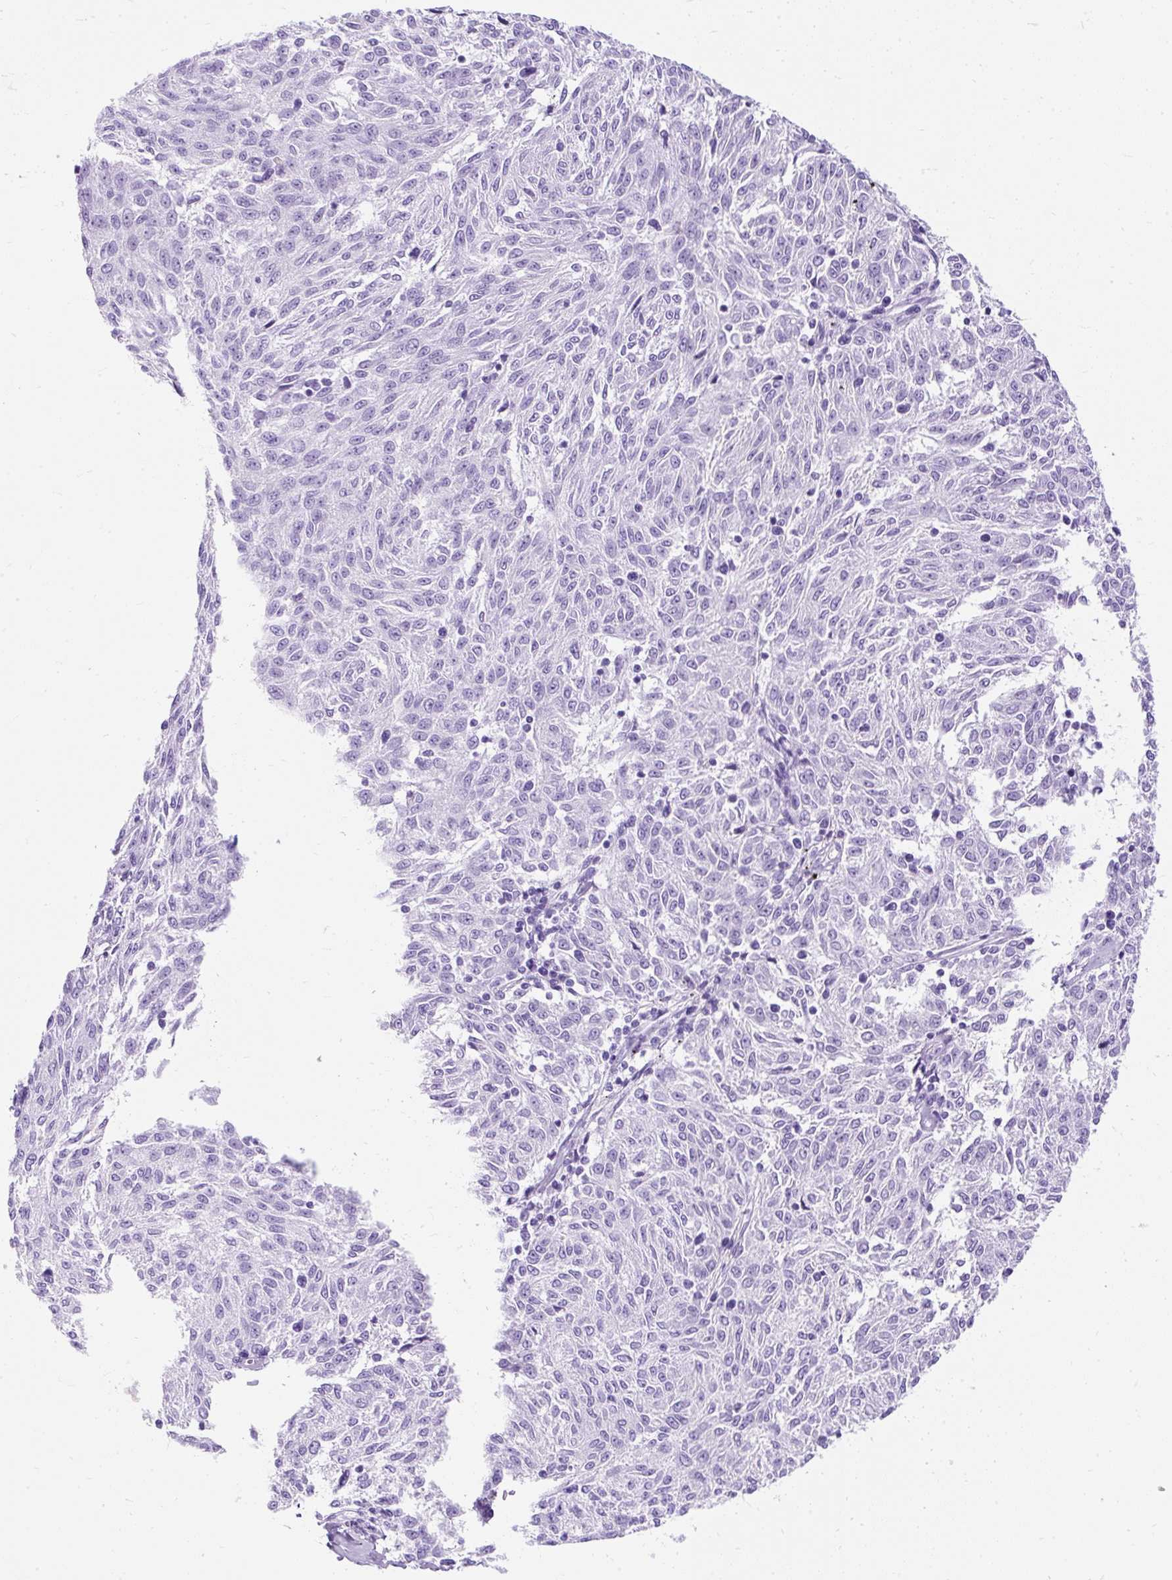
{"staining": {"intensity": "negative", "quantity": "none", "location": "none"}, "tissue": "melanoma", "cell_type": "Tumor cells", "image_type": "cancer", "snomed": [{"axis": "morphology", "description": "Malignant melanoma, NOS"}, {"axis": "topography", "description": "Skin"}], "caption": "Immunohistochemistry image of human malignant melanoma stained for a protein (brown), which reveals no positivity in tumor cells.", "gene": "PVALB", "patient": {"sex": "female", "age": 72}}